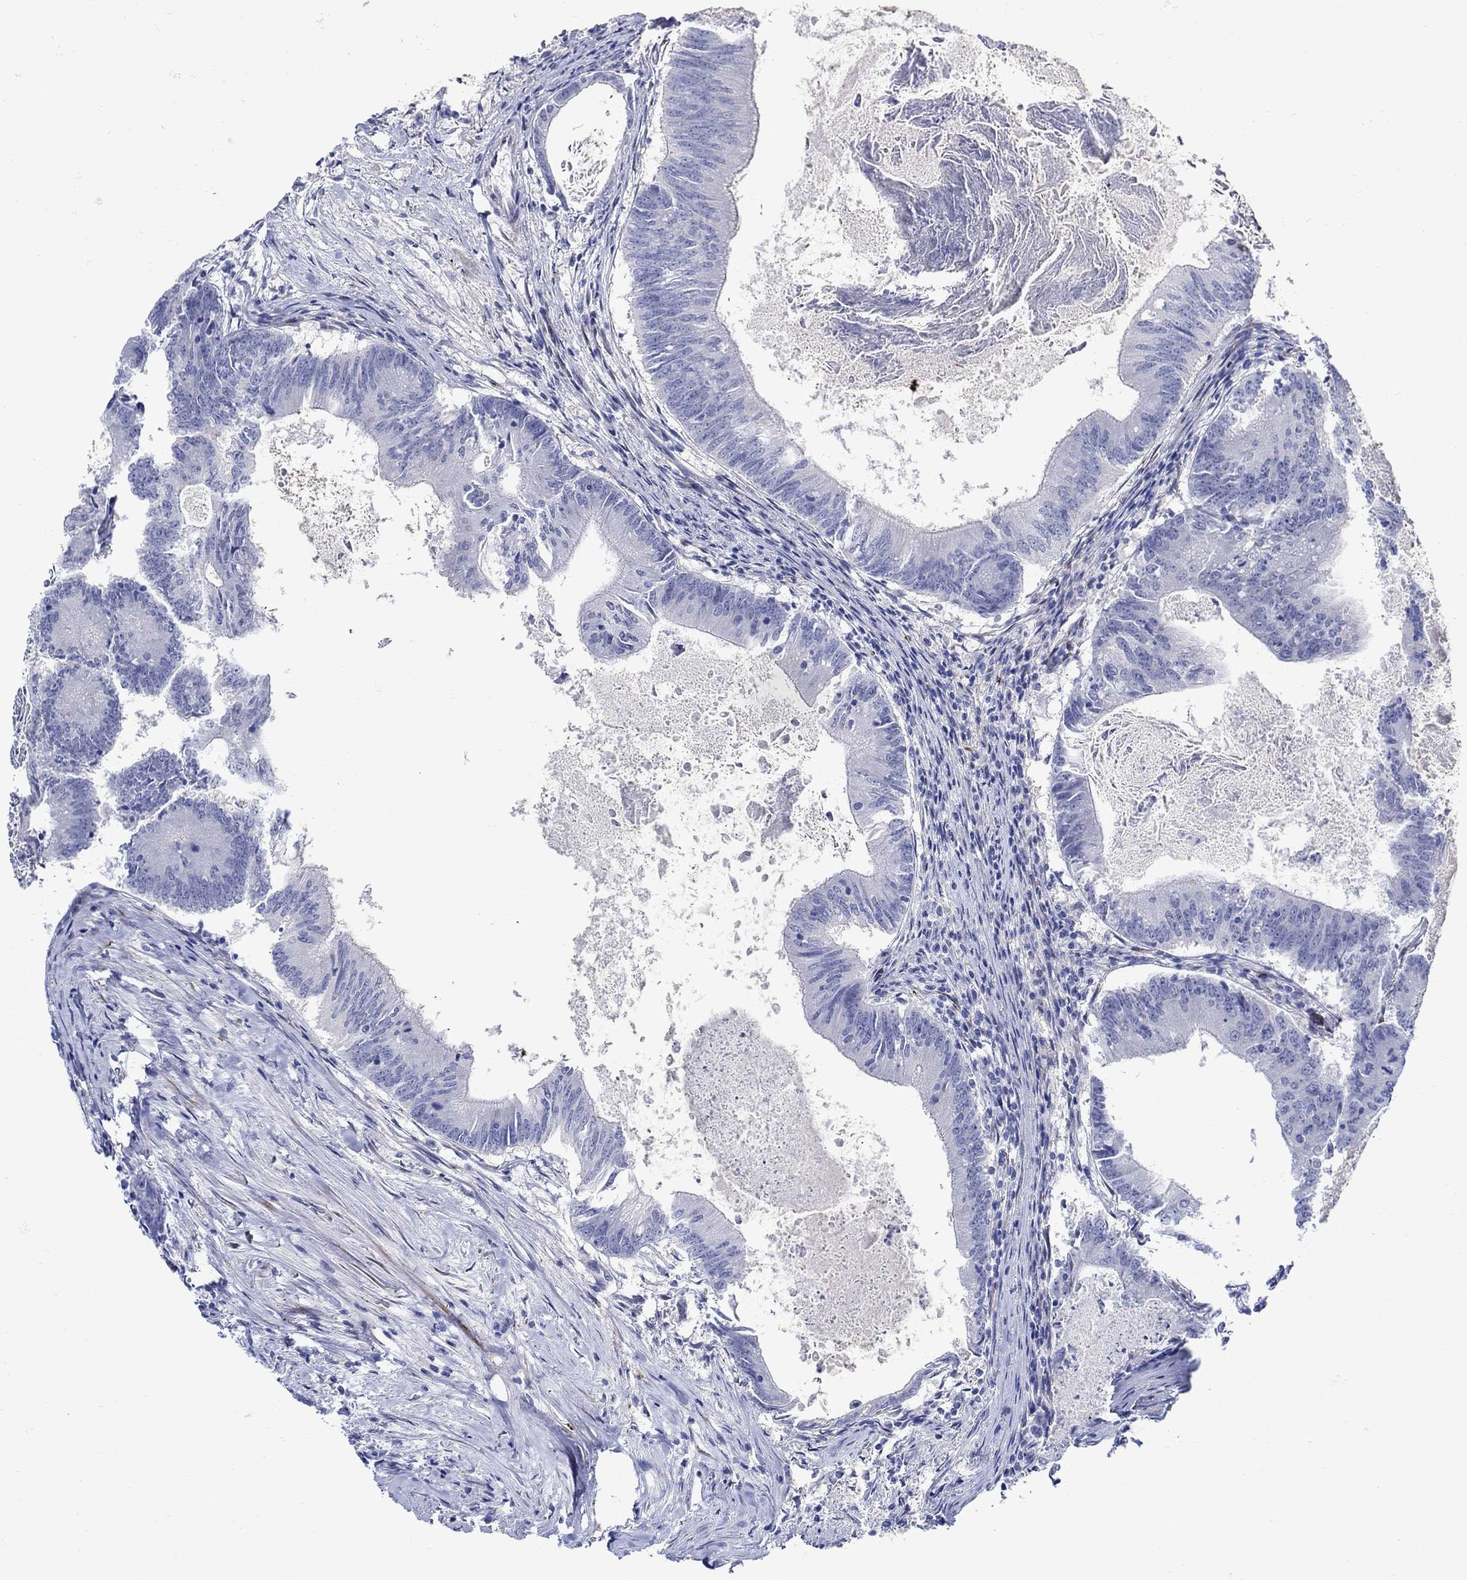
{"staining": {"intensity": "negative", "quantity": "none", "location": "none"}, "tissue": "colorectal cancer", "cell_type": "Tumor cells", "image_type": "cancer", "snomed": [{"axis": "morphology", "description": "Adenocarcinoma, NOS"}, {"axis": "topography", "description": "Colon"}], "caption": "An IHC photomicrograph of adenocarcinoma (colorectal) is shown. There is no staining in tumor cells of adenocarcinoma (colorectal).", "gene": "KSR2", "patient": {"sex": "female", "age": 70}}